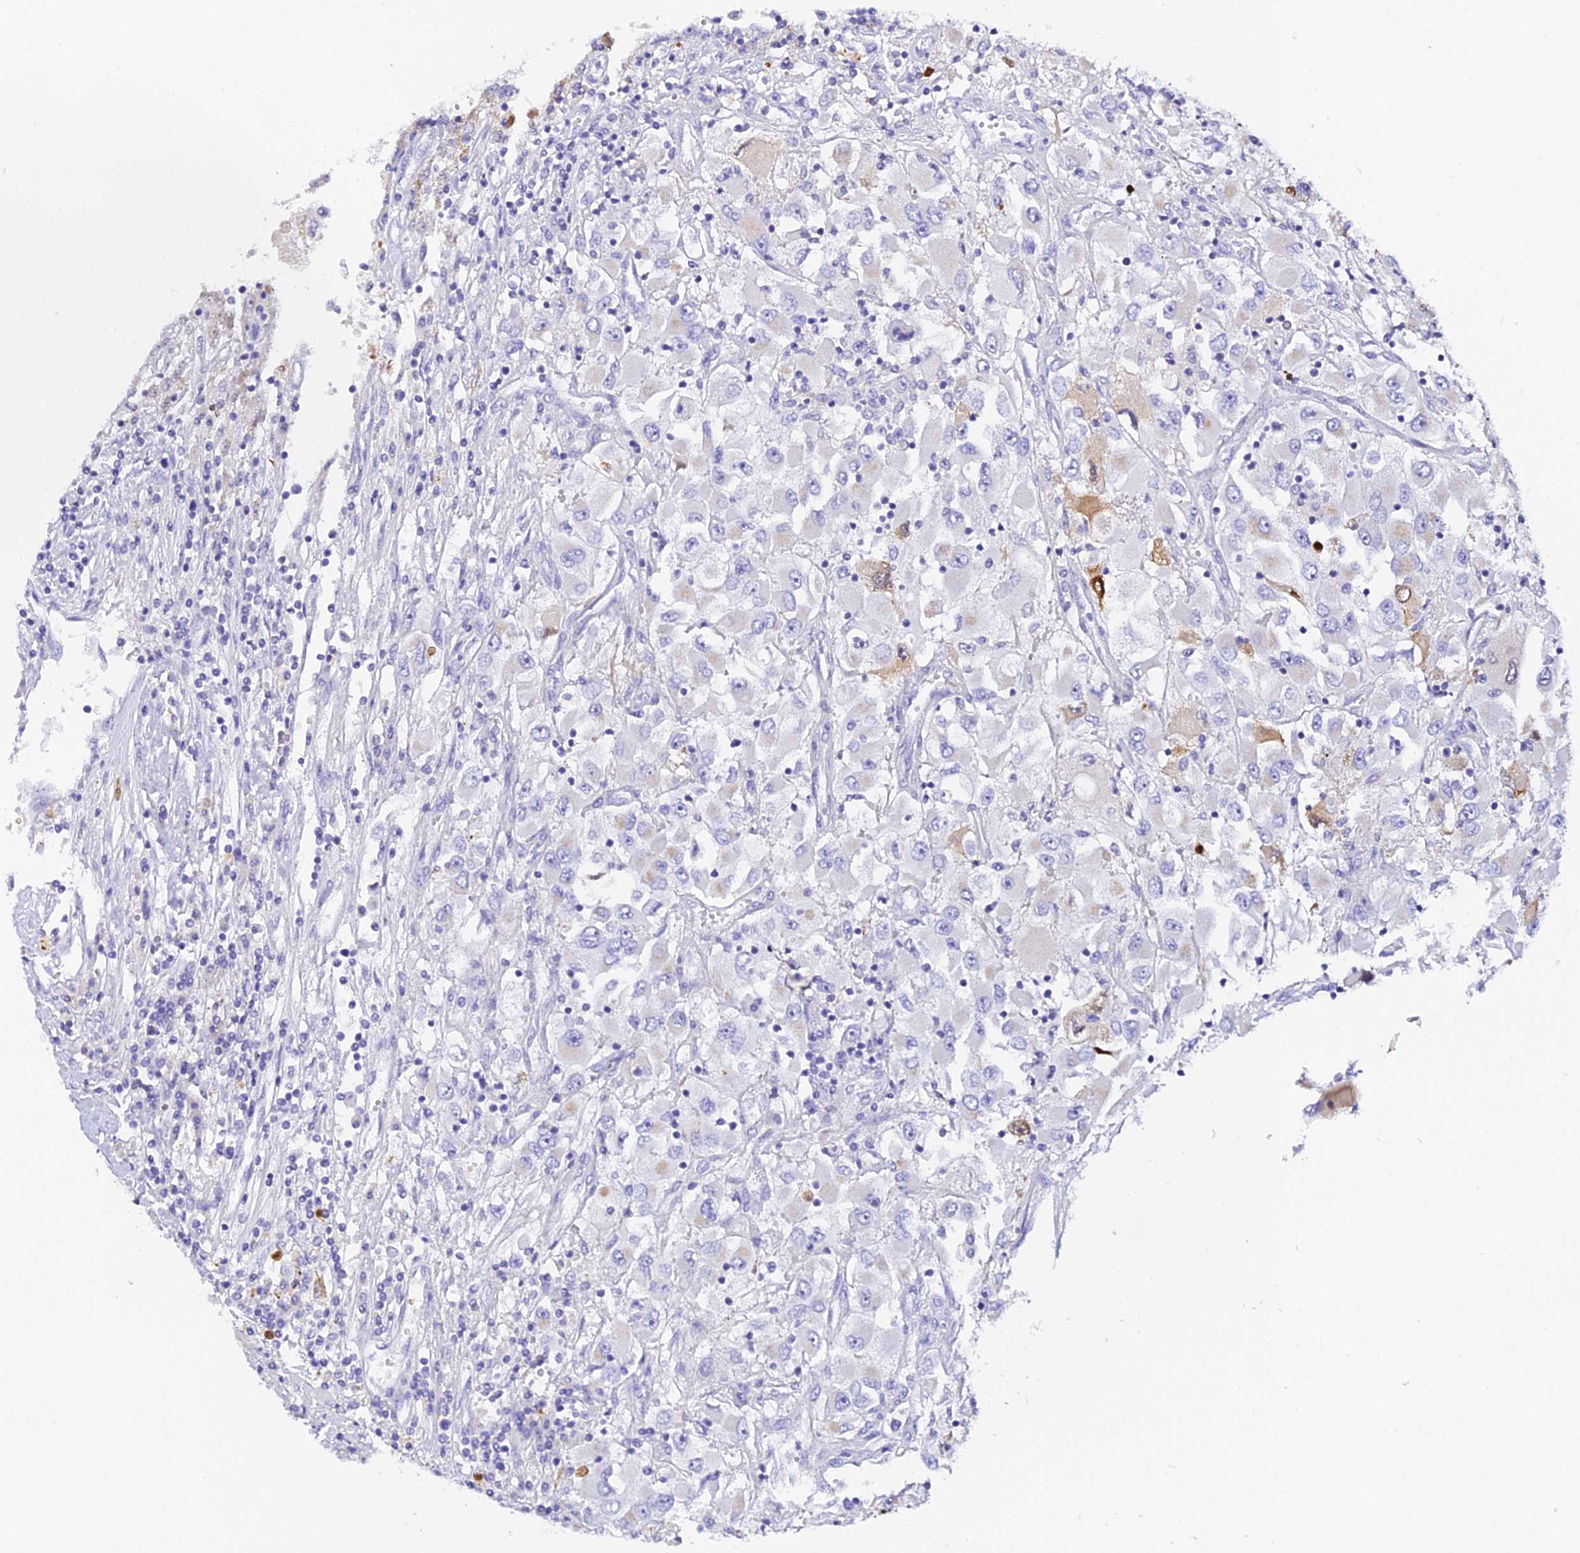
{"staining": {"intensity": "negative", "quantity": "none", "location": "none"}, "tissue": "renal cancer", "cell_type": "Tumor cells", "image_type": "cancer", "snomed": [{"axis": "morphology", "description": "Adenocarcinoma, NOS"}, {"axis": "topography", "description": "Kidney"}], "caption": "Immunohistochemistry (IHC) image of human renal adenocarcinoma stained for a protein (brown), which exhibits no staining in tumor cells.", "gene": "C12orf29", "patient": {"sex": "female", "age": 52}}